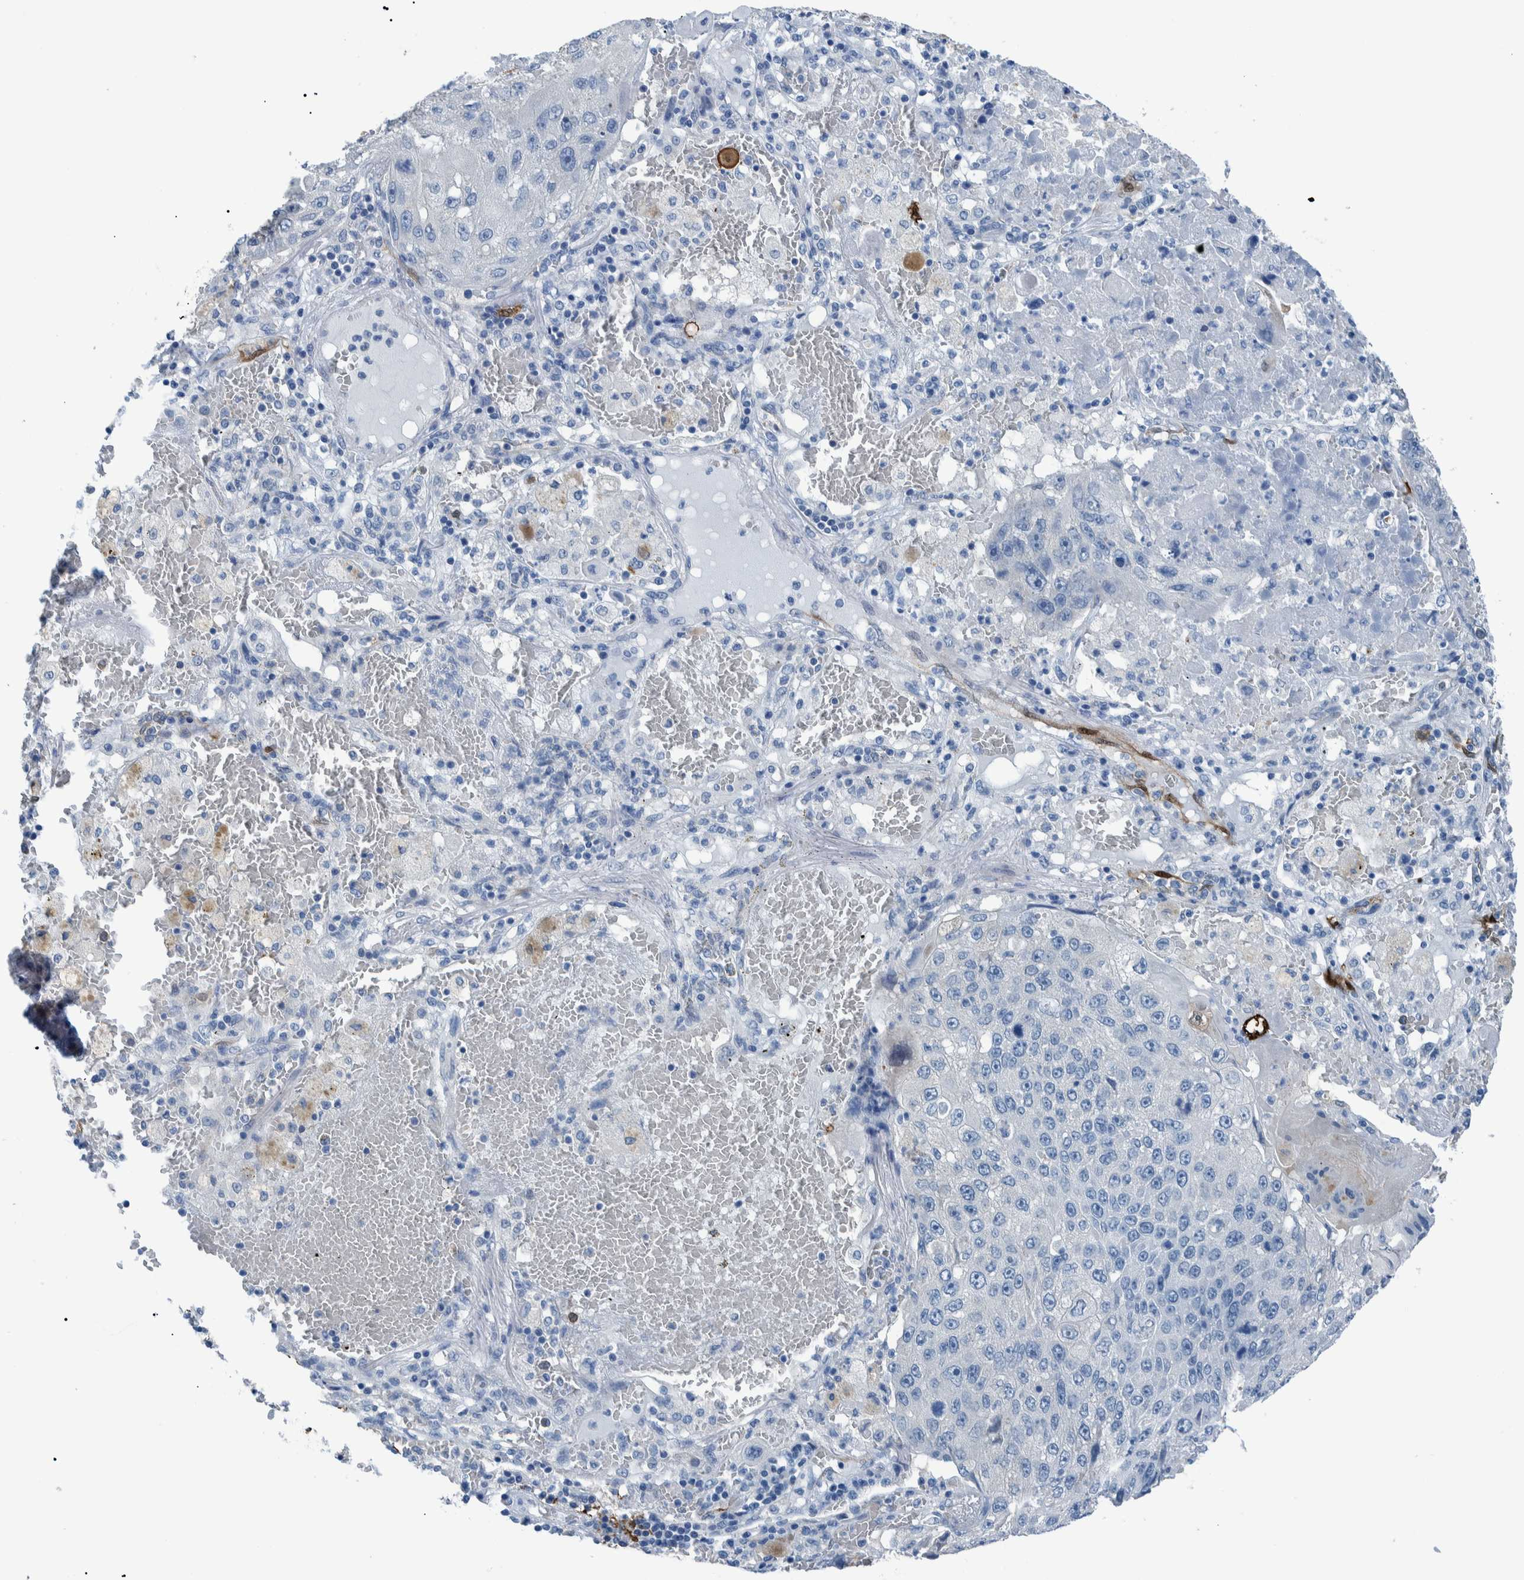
{"staining": {"intensity": "negative", "quantity": "none", "location": "none"}, "tissue": "lung cancer", "cell_type": "Tumor cells", "image_type": "cancer", "snomed": [{"axis": "morphology", "description": "Squamous cell carcinoma, NOS"}, {"axis": "topography", "description": "Lung"}], "caption": "Immunohistochemical staining of human lung cancer (squamous cell carcinoma) exhibits no significant positivity in tumor cells. (Brightfield microscopy of DAB (3,3'-diaminobenzidine) immunohistochemistry (IHC) at high magnification).", "gene": "IDO1", "patient": {"sex": "male", "age": 61}}